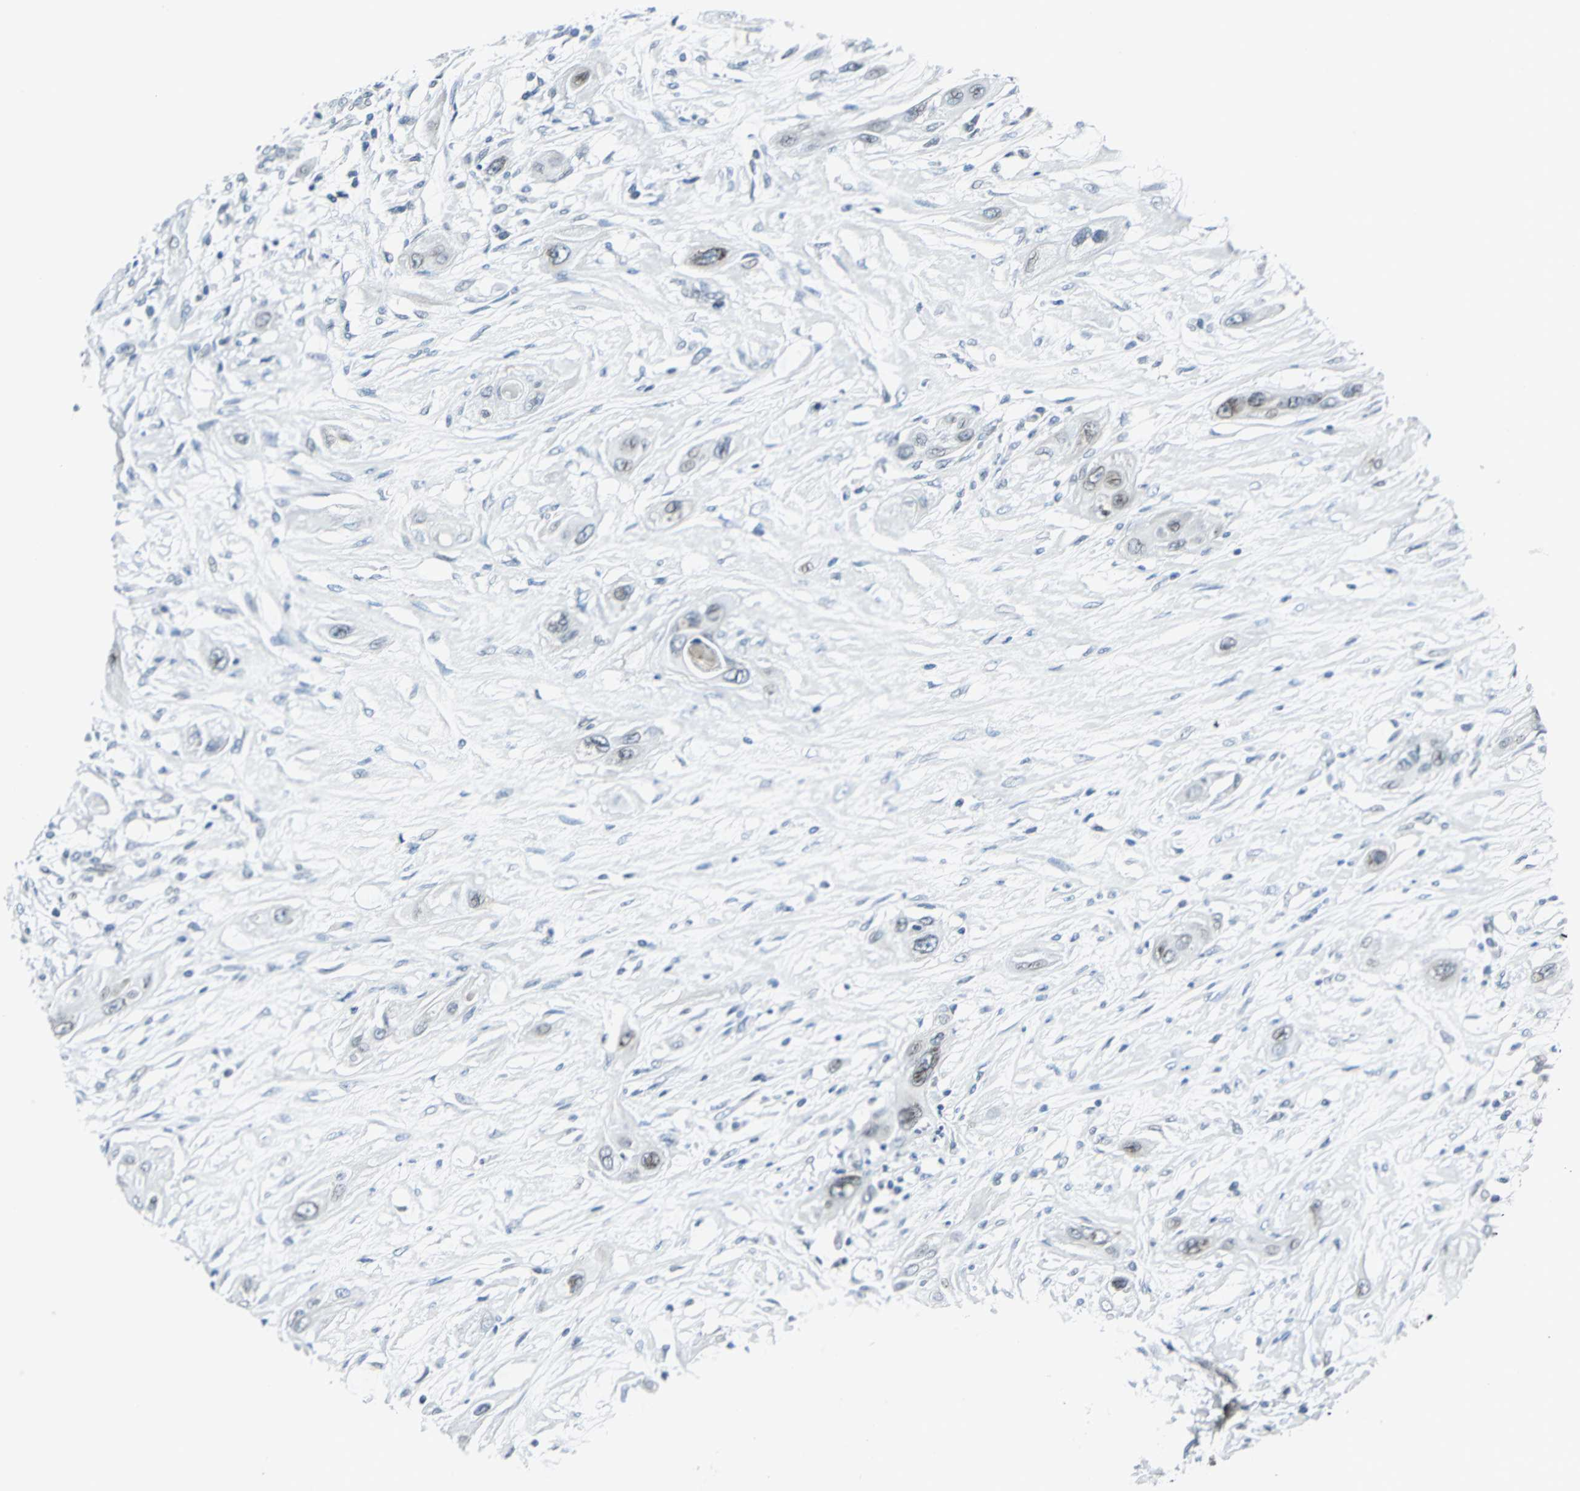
{"staining": {"intensity": "weak", "quantity": "<25%", "location": "nuclear"}, "tissue": "lung cancer", "cell_type": "Tumor cells", "image_type": "cancer", "snomed": [{"axis": "morphology", "description": "Squamous cell carcinoma, NOS"}, {"axis": "topography", "description": "Lung"}], "caption": "The image displays no significant staining in tumor cells of lung squamous cell carcinoma. (DAB immunohistochemistry, high magnification).", "gene": "SNUPN", "patient": {"sex": "female", "age": 47}}